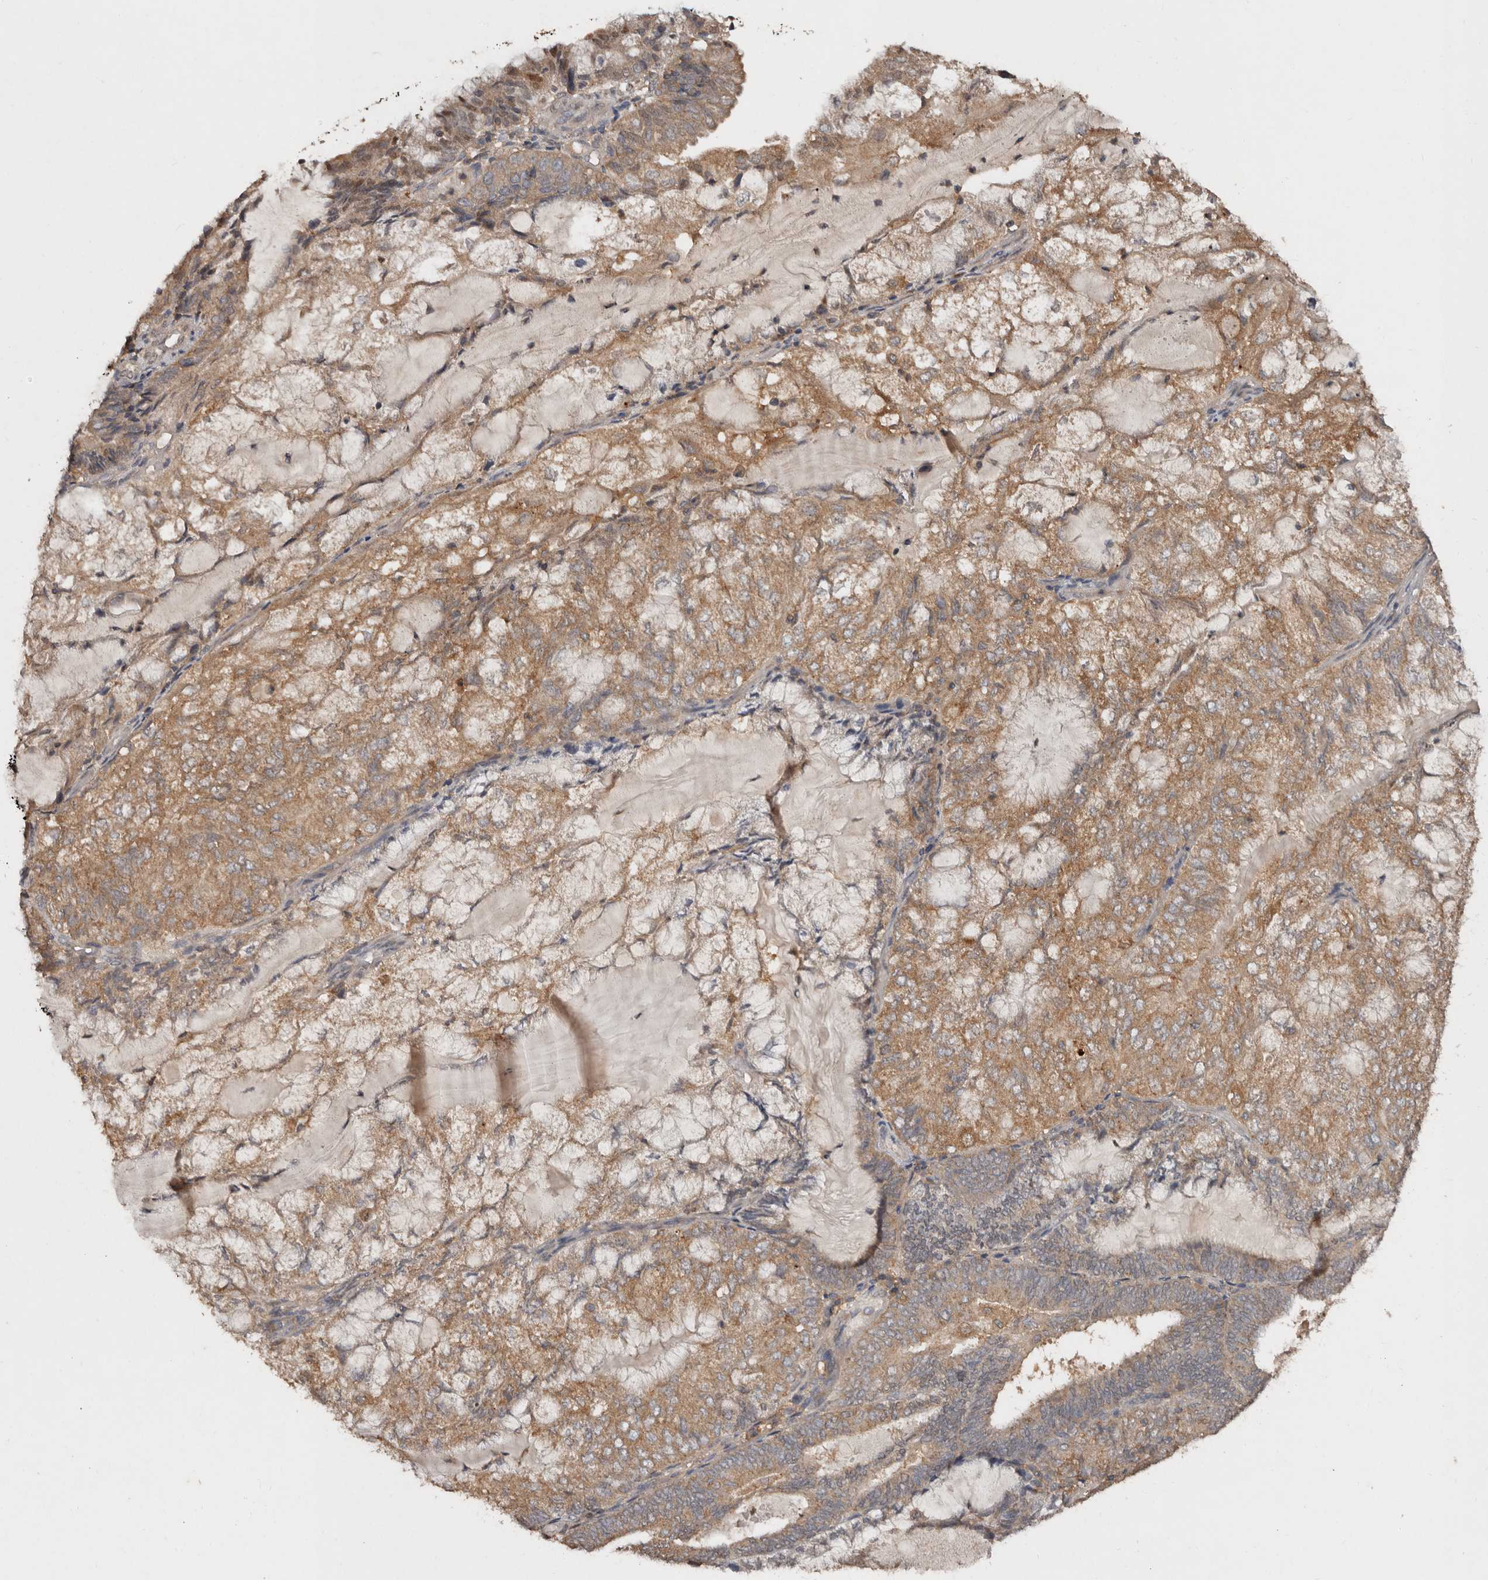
{"staining": {"intensity": "moderate", "quantity": ">75%", "location": "cytoplasmic/membranous"}, "tissue": "endometrial cancer", "cell_type": "Tumor cells", "image_type": "cancer", "snomed": [{"axis": "morphology", "description": "Adenocarcinoma, NOS"}, {"axis": "topography", "description": "Endometrium"}], "caption": "Immunohistochemical staining of endometrial cancer (adenocarcinoma) reveals moderate cytoplasmic/membranous protein staining in about >75% of tumor cells. (DAB (3,3'-diaminobenzidine) IHC with brightfield microscopy, high magnification).", "gene": "EDEM1", "patient": {"sex": "female", "age": 81}}